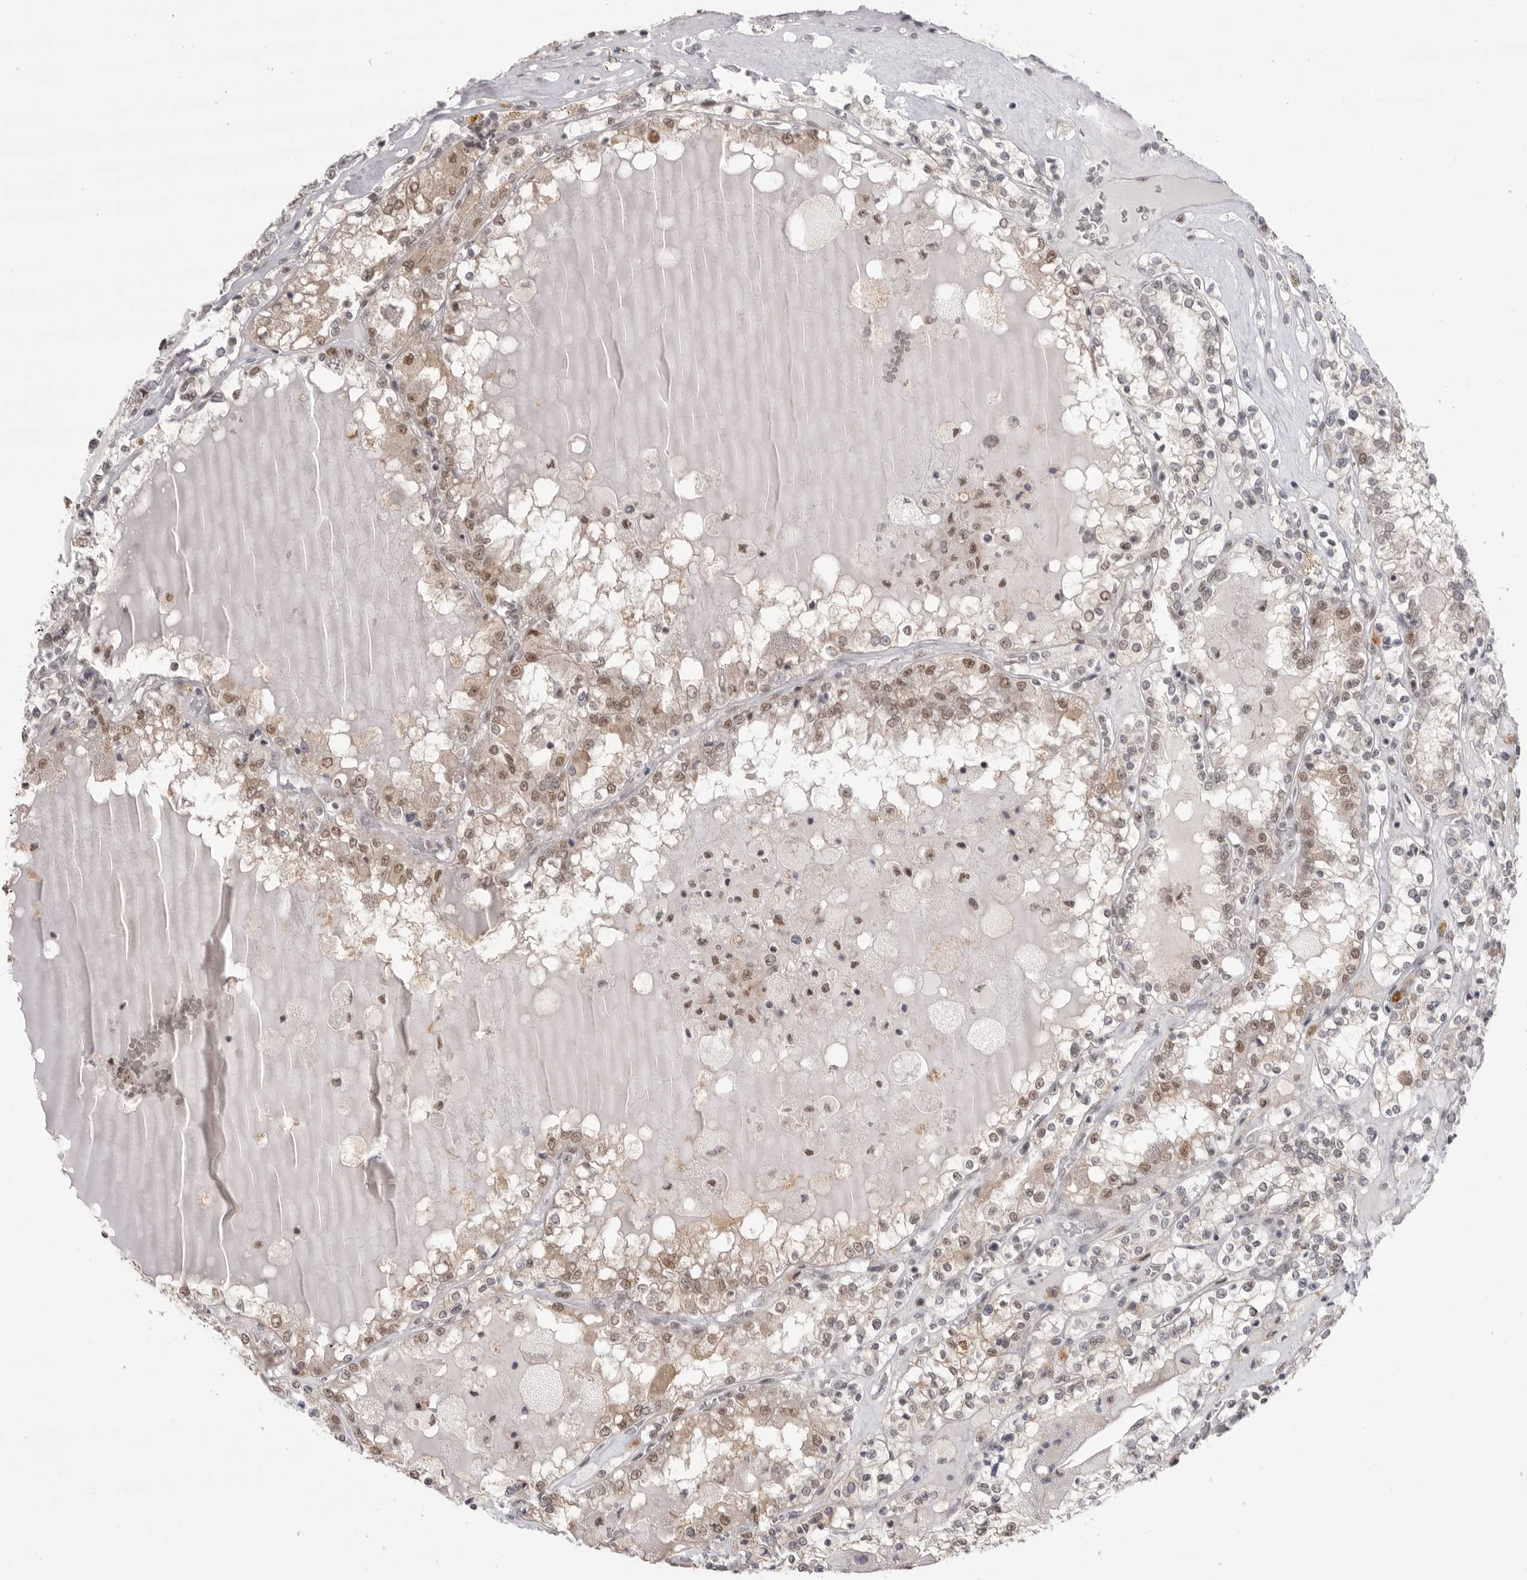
{"staining": {"intensity": "moderate", "quantity": "25%-75%", "location": "nuclear"}, "tissue": "renal cancer", "cell_type": "Tumor cells", "image_type": "cancer", "snomed": [{"axis": "morphology", "description": "Adenocarcinoma, NOS"}, {"axis": "topography", "description": "Kidney"}], "caption": "The histopathology image exhibits immunohistochemical staining of renal cancer. There is moderate nuclear positivity is seen in approximately 25%-75% of tumor cells.", "gene": "BCLAF3", "patient": {"sex": "female", "age": 56}}